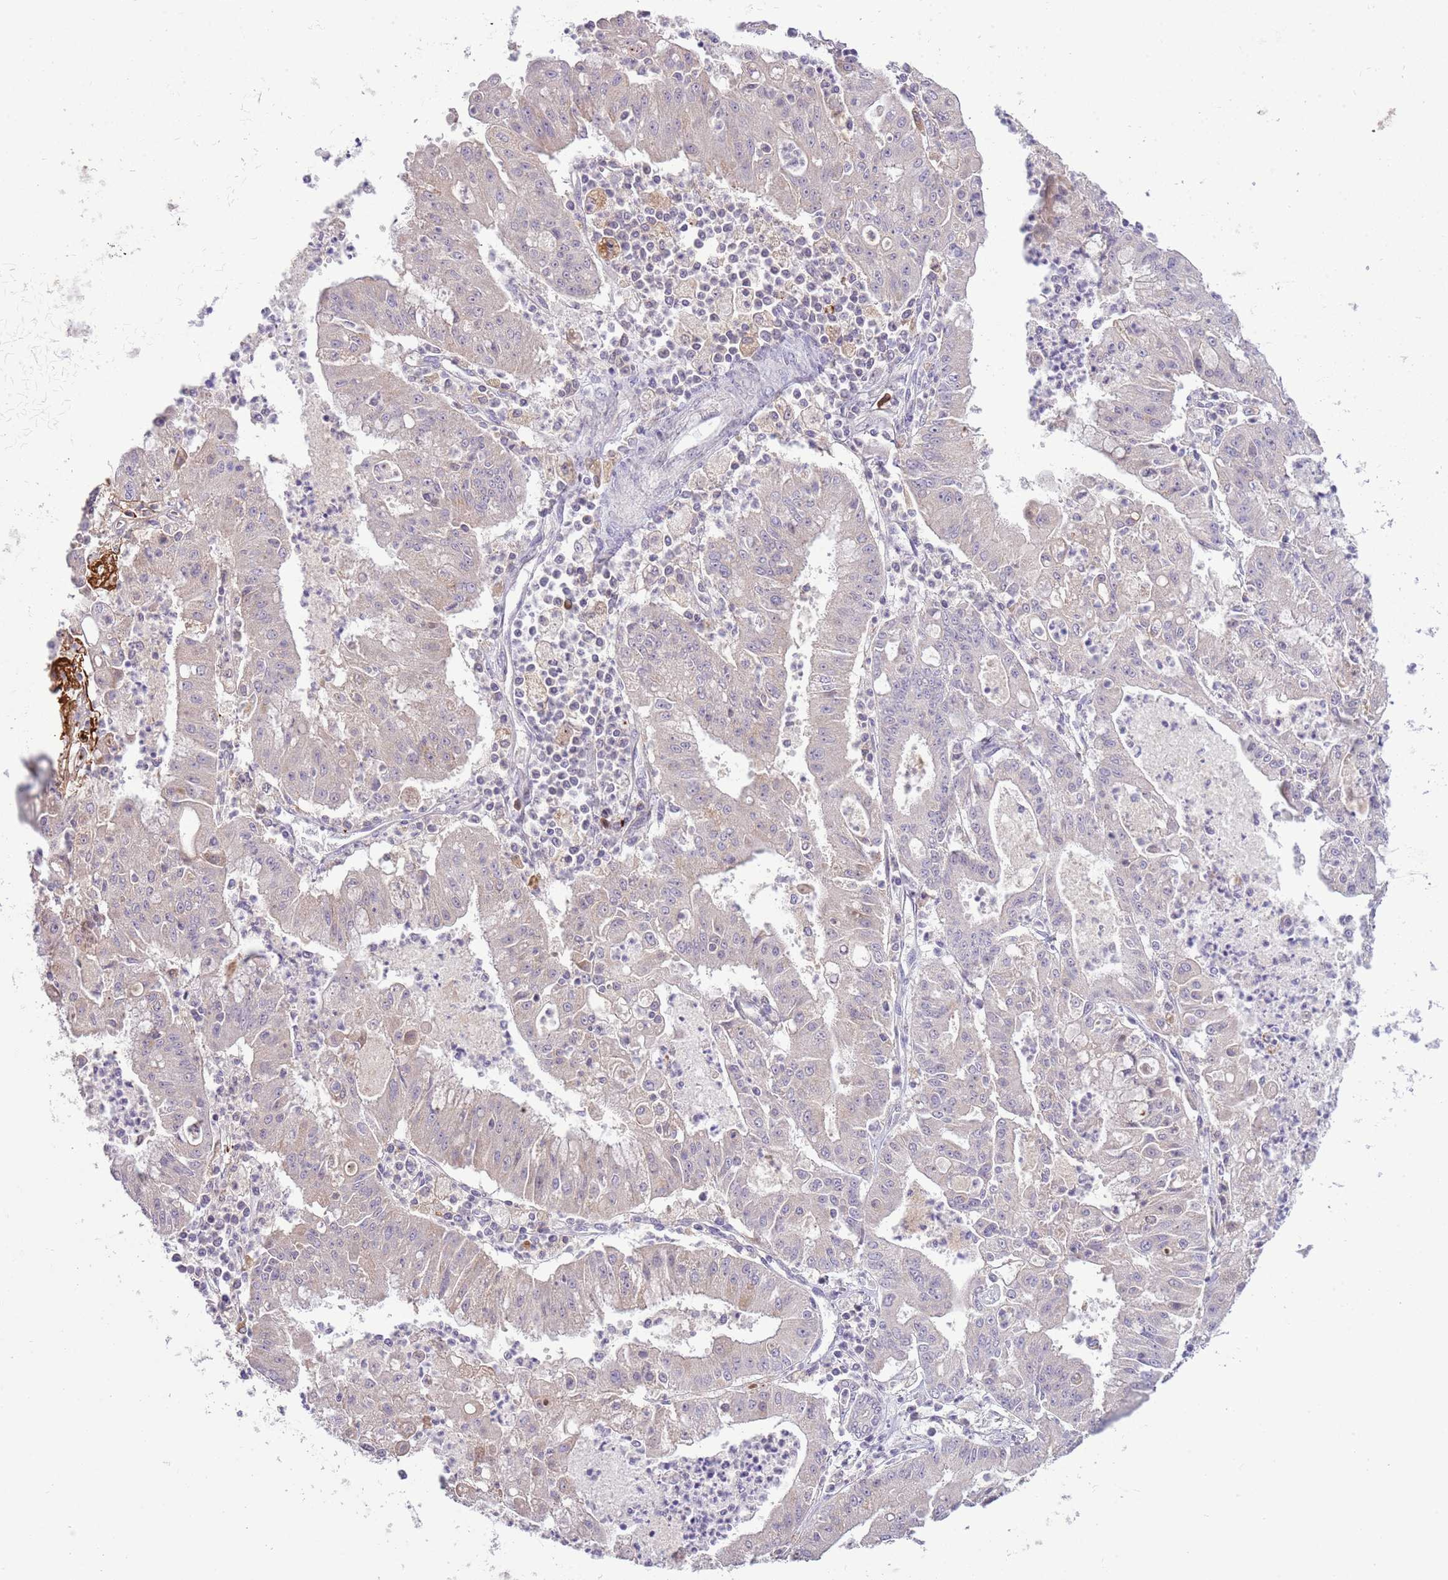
{"staining": {"intensity": "negative", "quantity": "none", "location": "none"}, "tissue": "ovarian cancer", "cell_type": "Tumor cells", "image_type": "cancer", "snomed": [{"axis": "morphology", "description": "Cystadenocarcinoma, mucinous, NOS"}, {"axis": "topography", "description": "Ovary"}], "caption": "The photomicrograph reveals no staining of tumor cells in ovarian mucinous cystadenocarcinoma.", "gene": "SCAMP5", "patient": {"sex": "female", "age": 70}}